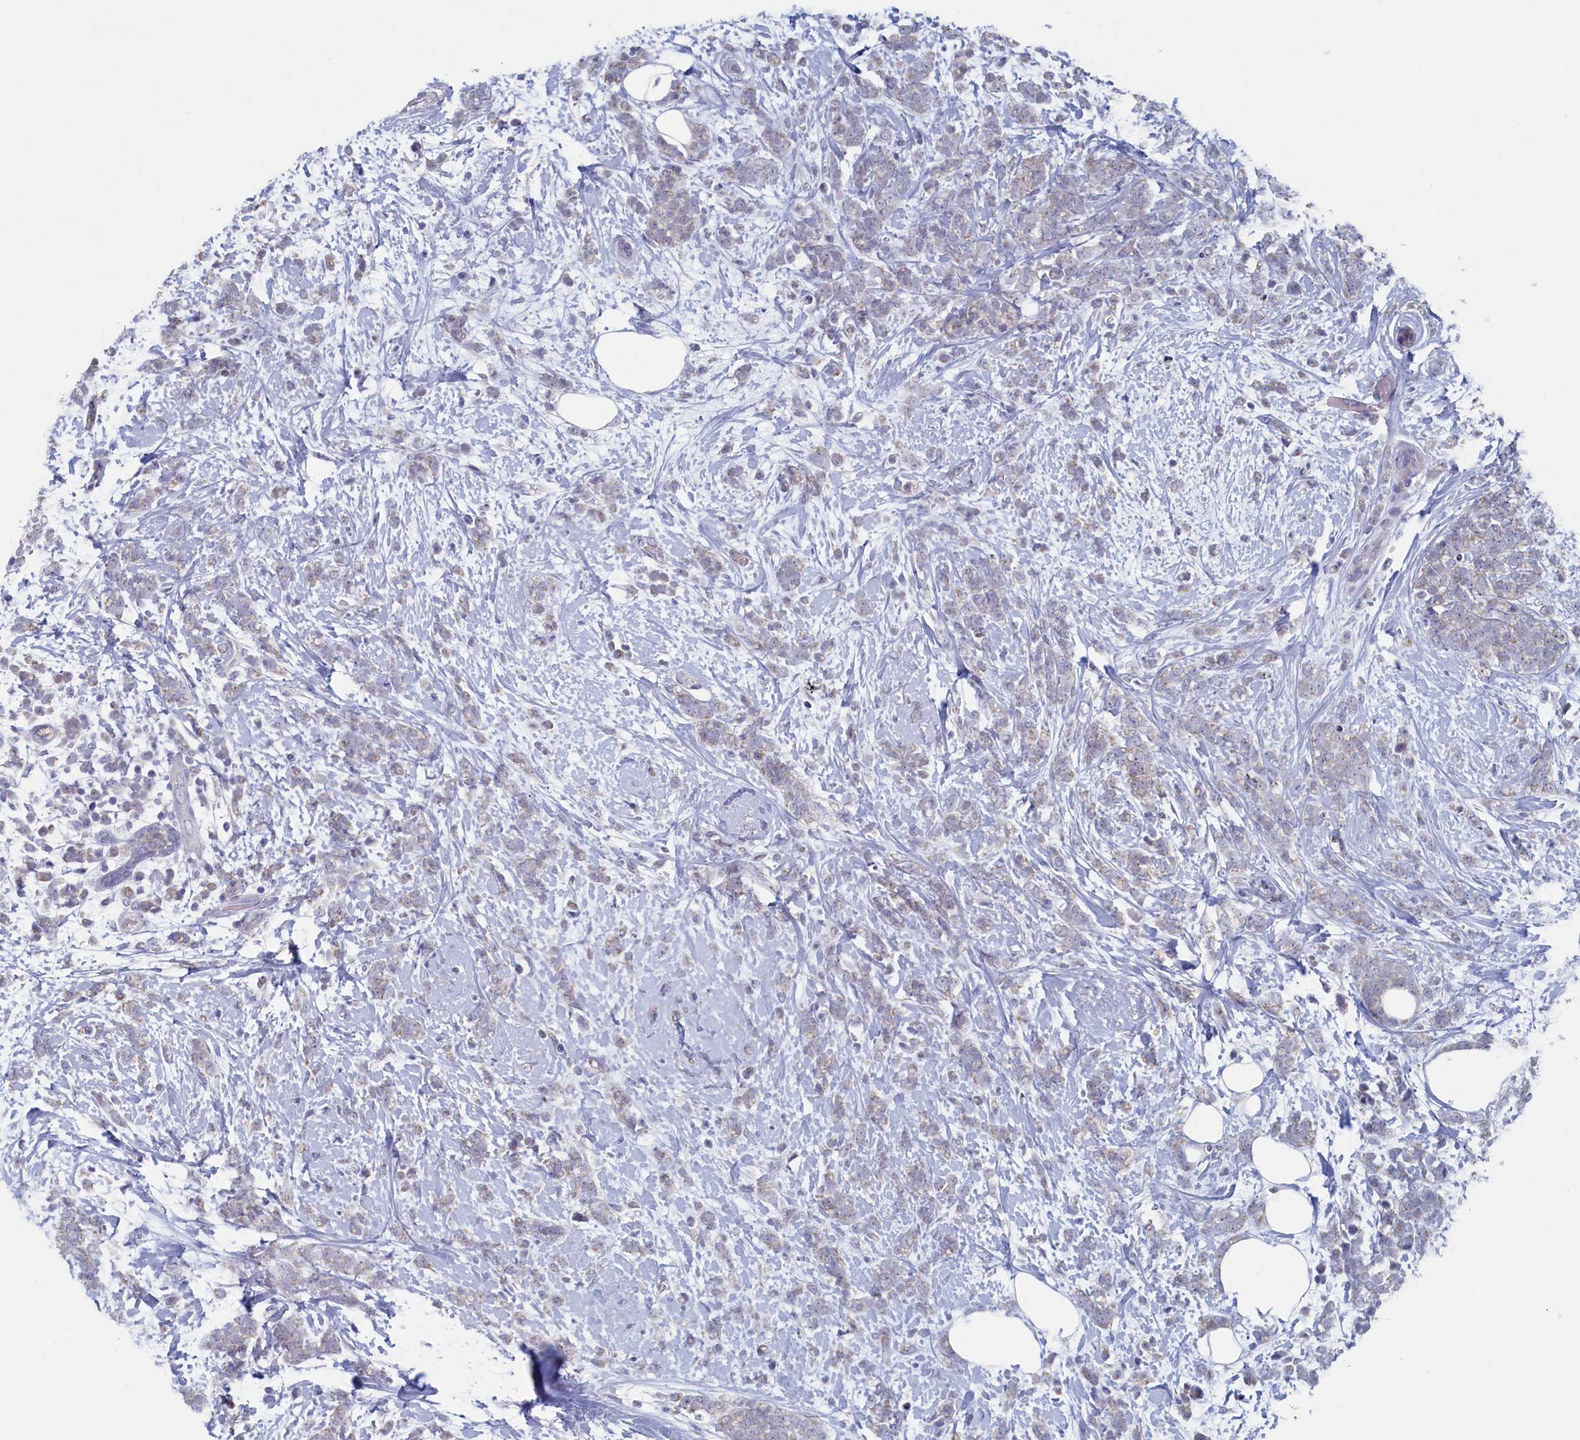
{"staining": {"intensity": "weak", "quantity": "<25%", "location": "cytoplasmic/membranous"}, "tissue": "breast cancer", "cell_type": "Tumor cells", "image_type": "cancer", "snomed": [{"axis": "morphology", "description": "Lobular carcinoma"}, {"axis": "topography", "description": "Breast"}], "caption": "The immunohistochemistry photomicrograph has no significant expression in tumor cells of lobular carcinoma (breast) tissue.", "gene": "WDR76", "patient": {"sex": "female", "age": 58}}